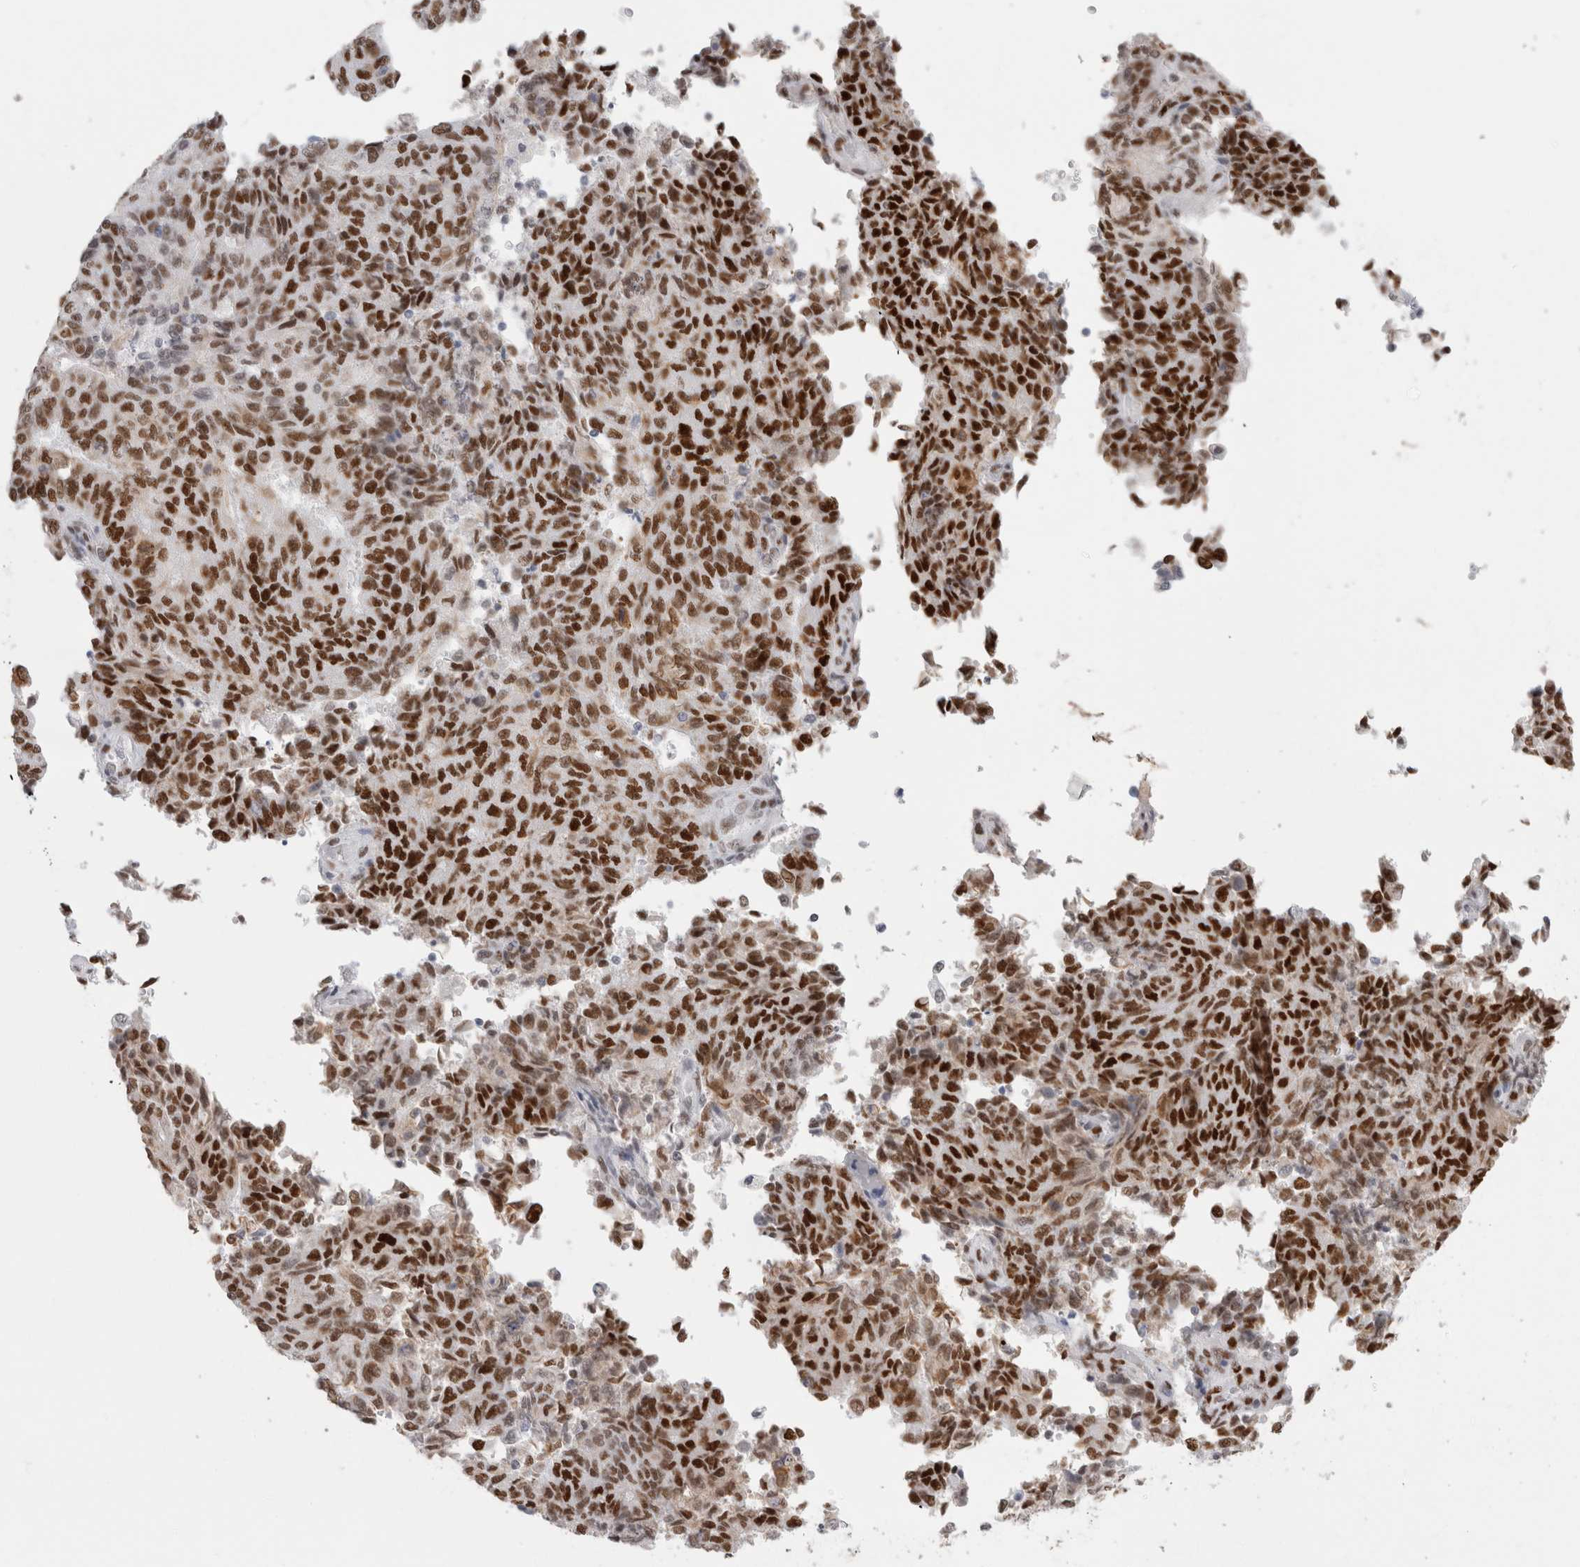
{"staining": {"intensity": "strong", "quantity": ">75%", "location": "nuclear"}, "tissue": "endometrial cancer", "cell_type": "Tumor cells", "image_type": "cancer", "snomed": [{"axis": "morphology", "description": "Adenocarcinoma, NOS"}, {"axis": "topography", "description": "Endometrium"}], "caption": "Immunohistochemical staining of human adenocarcinoma (endometrial) demonstrates high levels of strong nuclear protein expression in about >75% of tumor cells.", "gene": "SMARCC1", "patient": {"sex": "female", "age": 80}}